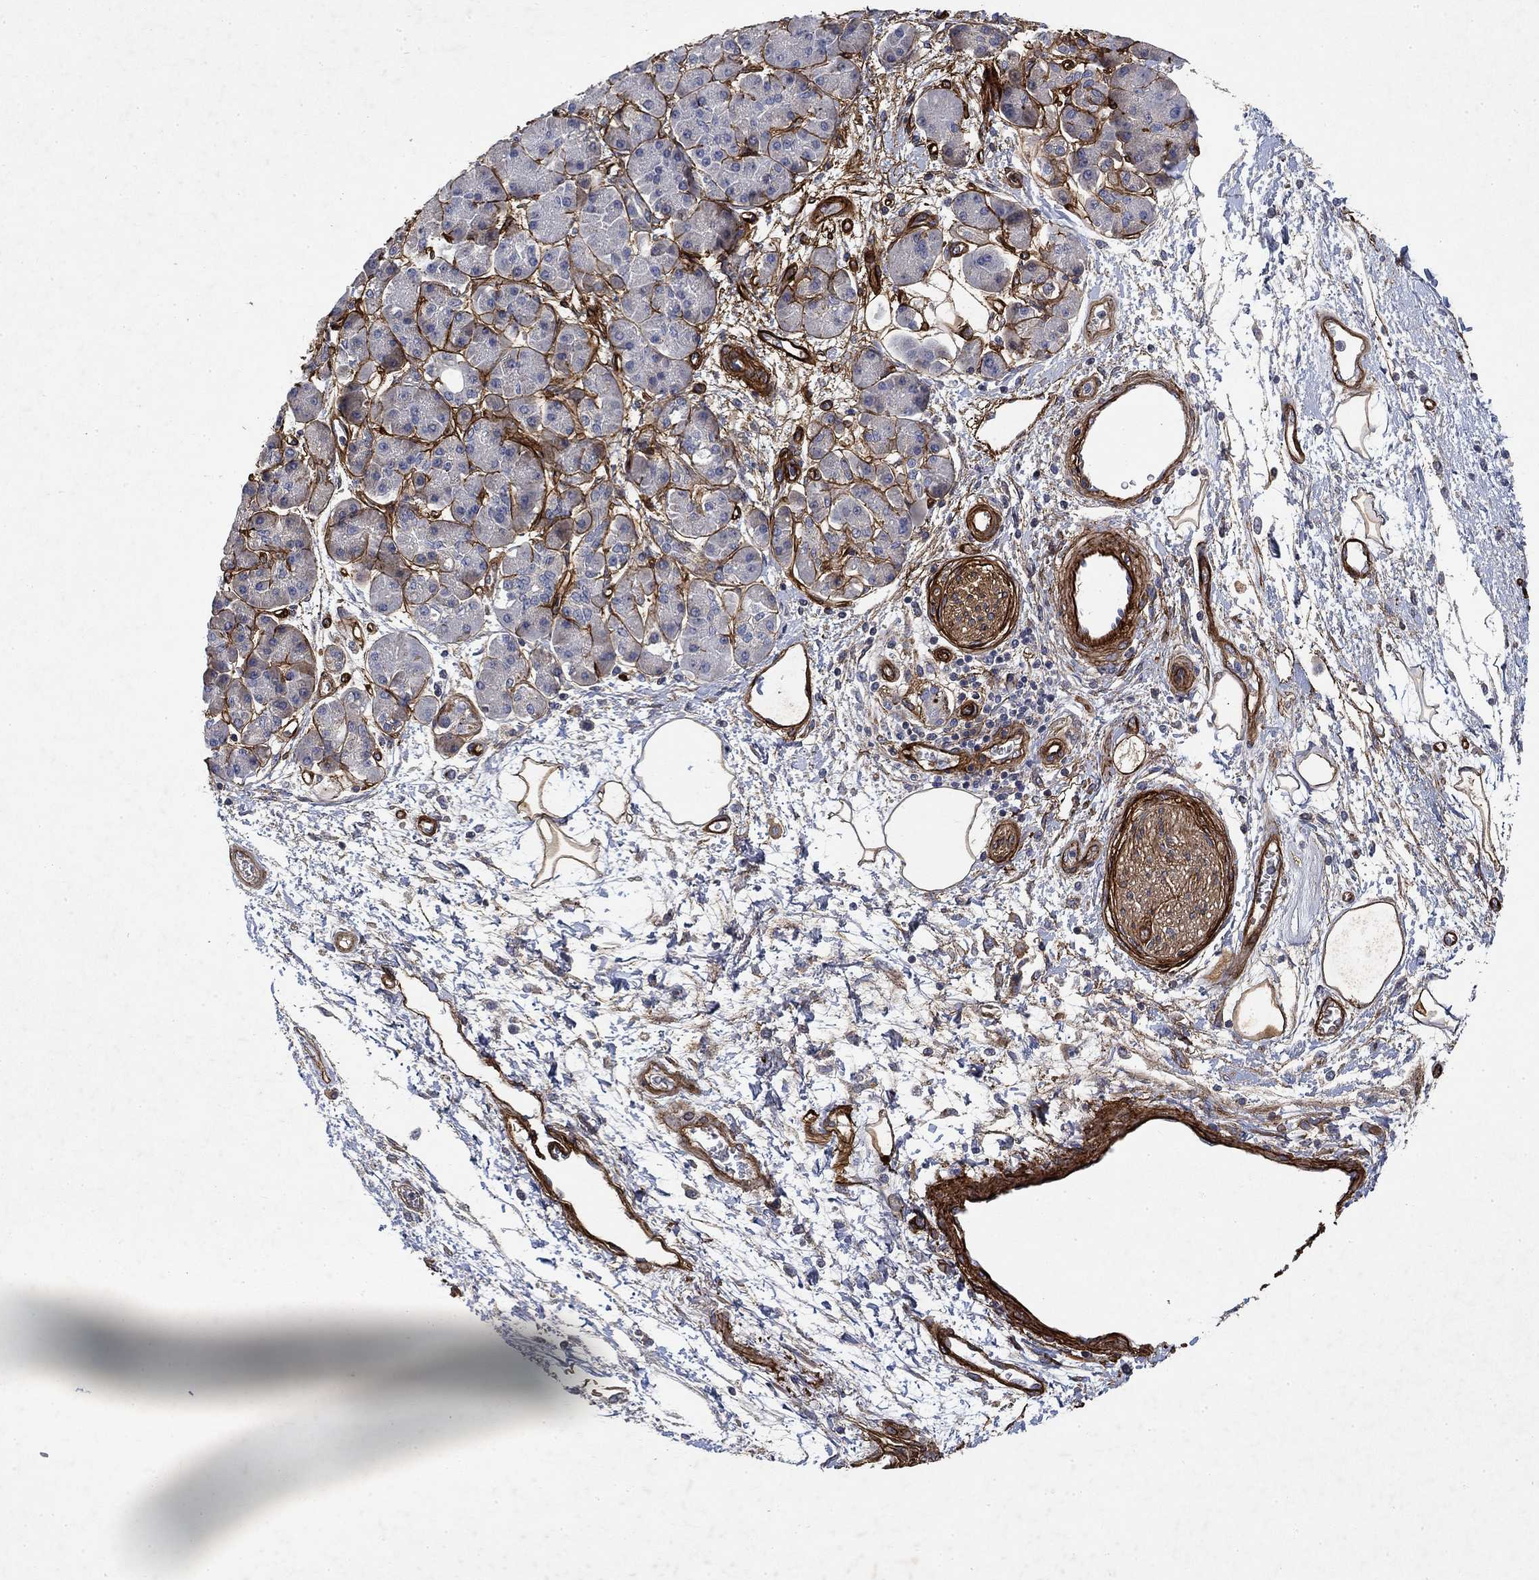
{"staining": {"intensity": "negative", "quantity": "none", "location": "none"}, "tissue": "pancreatic cancer", "cell_type": "Tumor cells", "image_type": "cancer", "snomed": [{"axis": "morphology", "description": "Adenocarcinoma, NOS"}, {"axis": "topography", "description": "Pancreas"}], "caption": "Micrograph shows no protein staining in tumor cells of pancreatic cancer (adenocarcinoma) tissue.", "gene": "COL4A2", "patient": {"sex": "female", "age": 73}}